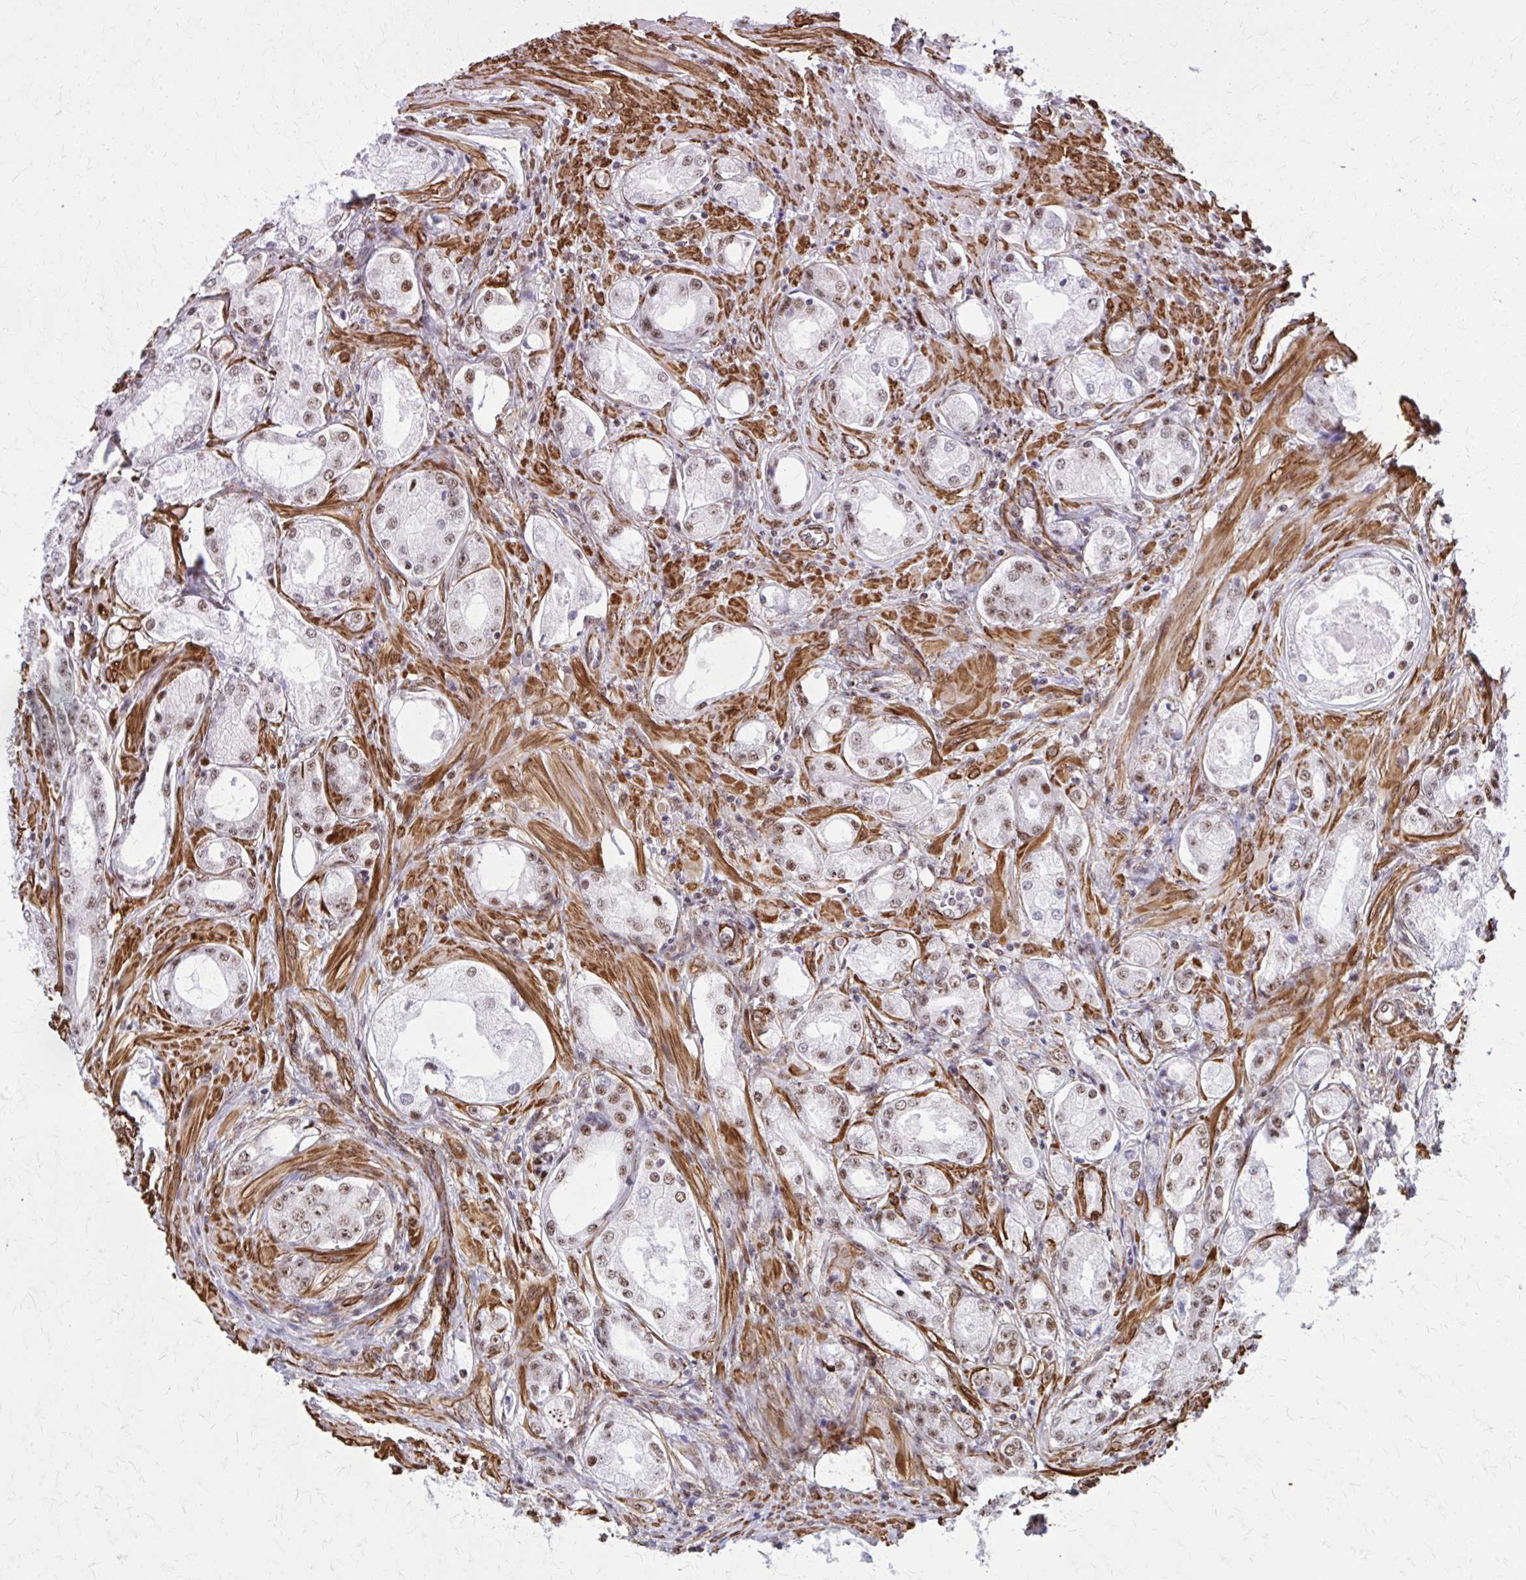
{"staining": {"intensity": "moderate", "quantity": ">75%", "location": "nuclear"}, "tissue": "prostate cancer", "cell_type": "Tumor cells", "image_type": "cancer", "snomed": [{"axis": "morphology", "description": "Adenocarcinoma, Low grade"}, {"axis": "topography", "description": "Prostate"}], "caption": "Immunohistochemistry (DAB (3,3'-diaminobenzidine)) staining of prostate adenocarcinoma (low-grade) exhibits moderate nuclear protein expression in approximately >75% of tumor cells.", "gene": "NRBF2", "patient": {"sex": "male", "age": 68}}